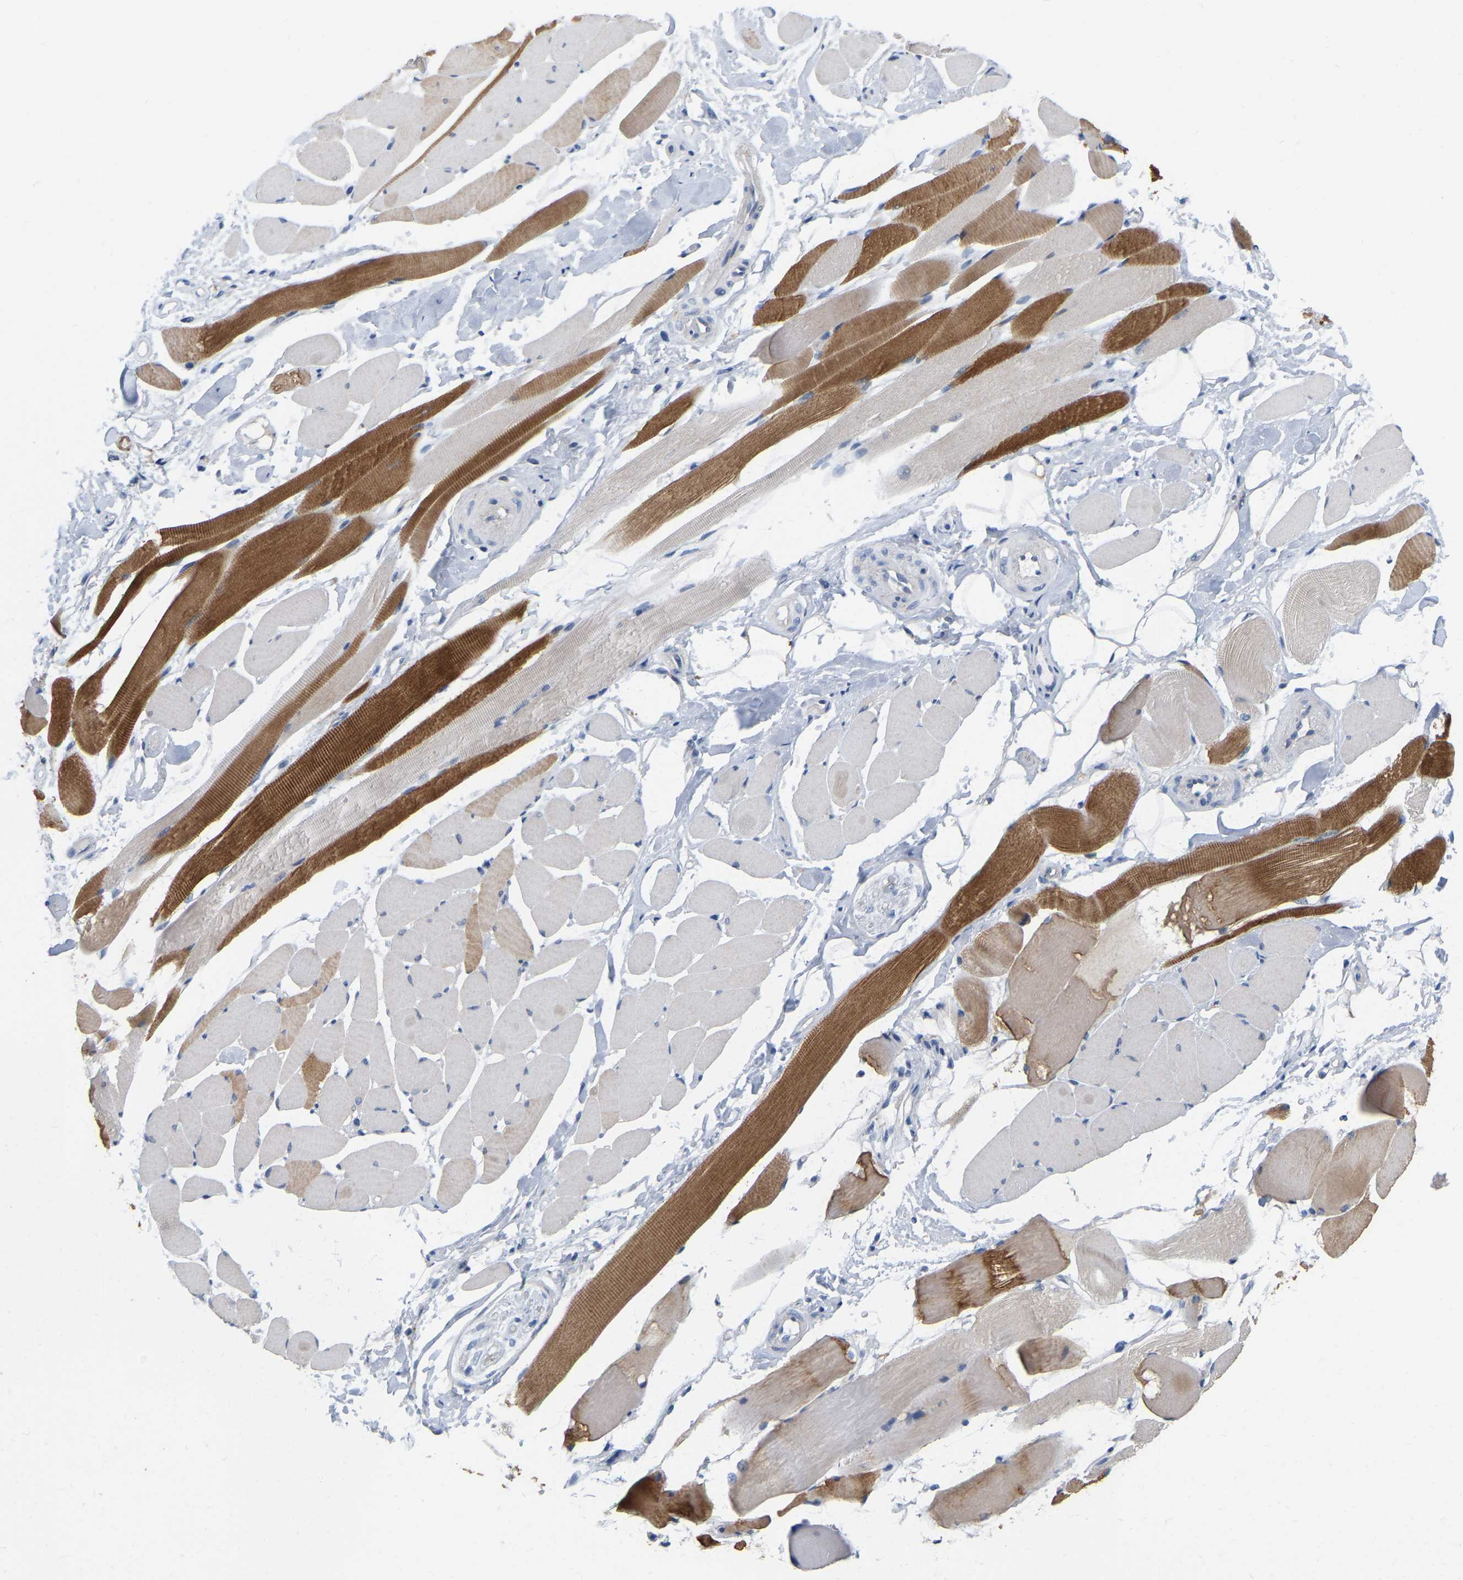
{"staining": {"intensity": "strong", "quantity": "<25%", "location": "cytoplasmic/membranous"}, "tissue": "skeletal muscle", "cell_type": "Myocytes", "image_type": "normal", "snomed": [{"axis": "morphology", "description": "Normal tissue, NOS"}, {"axis": "topography", "description": "Skeletal muscle"}, {"axis": "topography", "description": "Peripheral nerve tissue"}], "caption": "Immunohistochemistry micrograph of unremarkable skeletal muscle: human skeletal muscle stained using immunohistochemistry shows medium levels of strong protein expression localized specifically in the cytoplasmic/membranous of myocytes, appearing as a cytoplasmic/membranous brown color.", "gene": "WIPI2", "patient": {"sex": "female", "age": 84}}